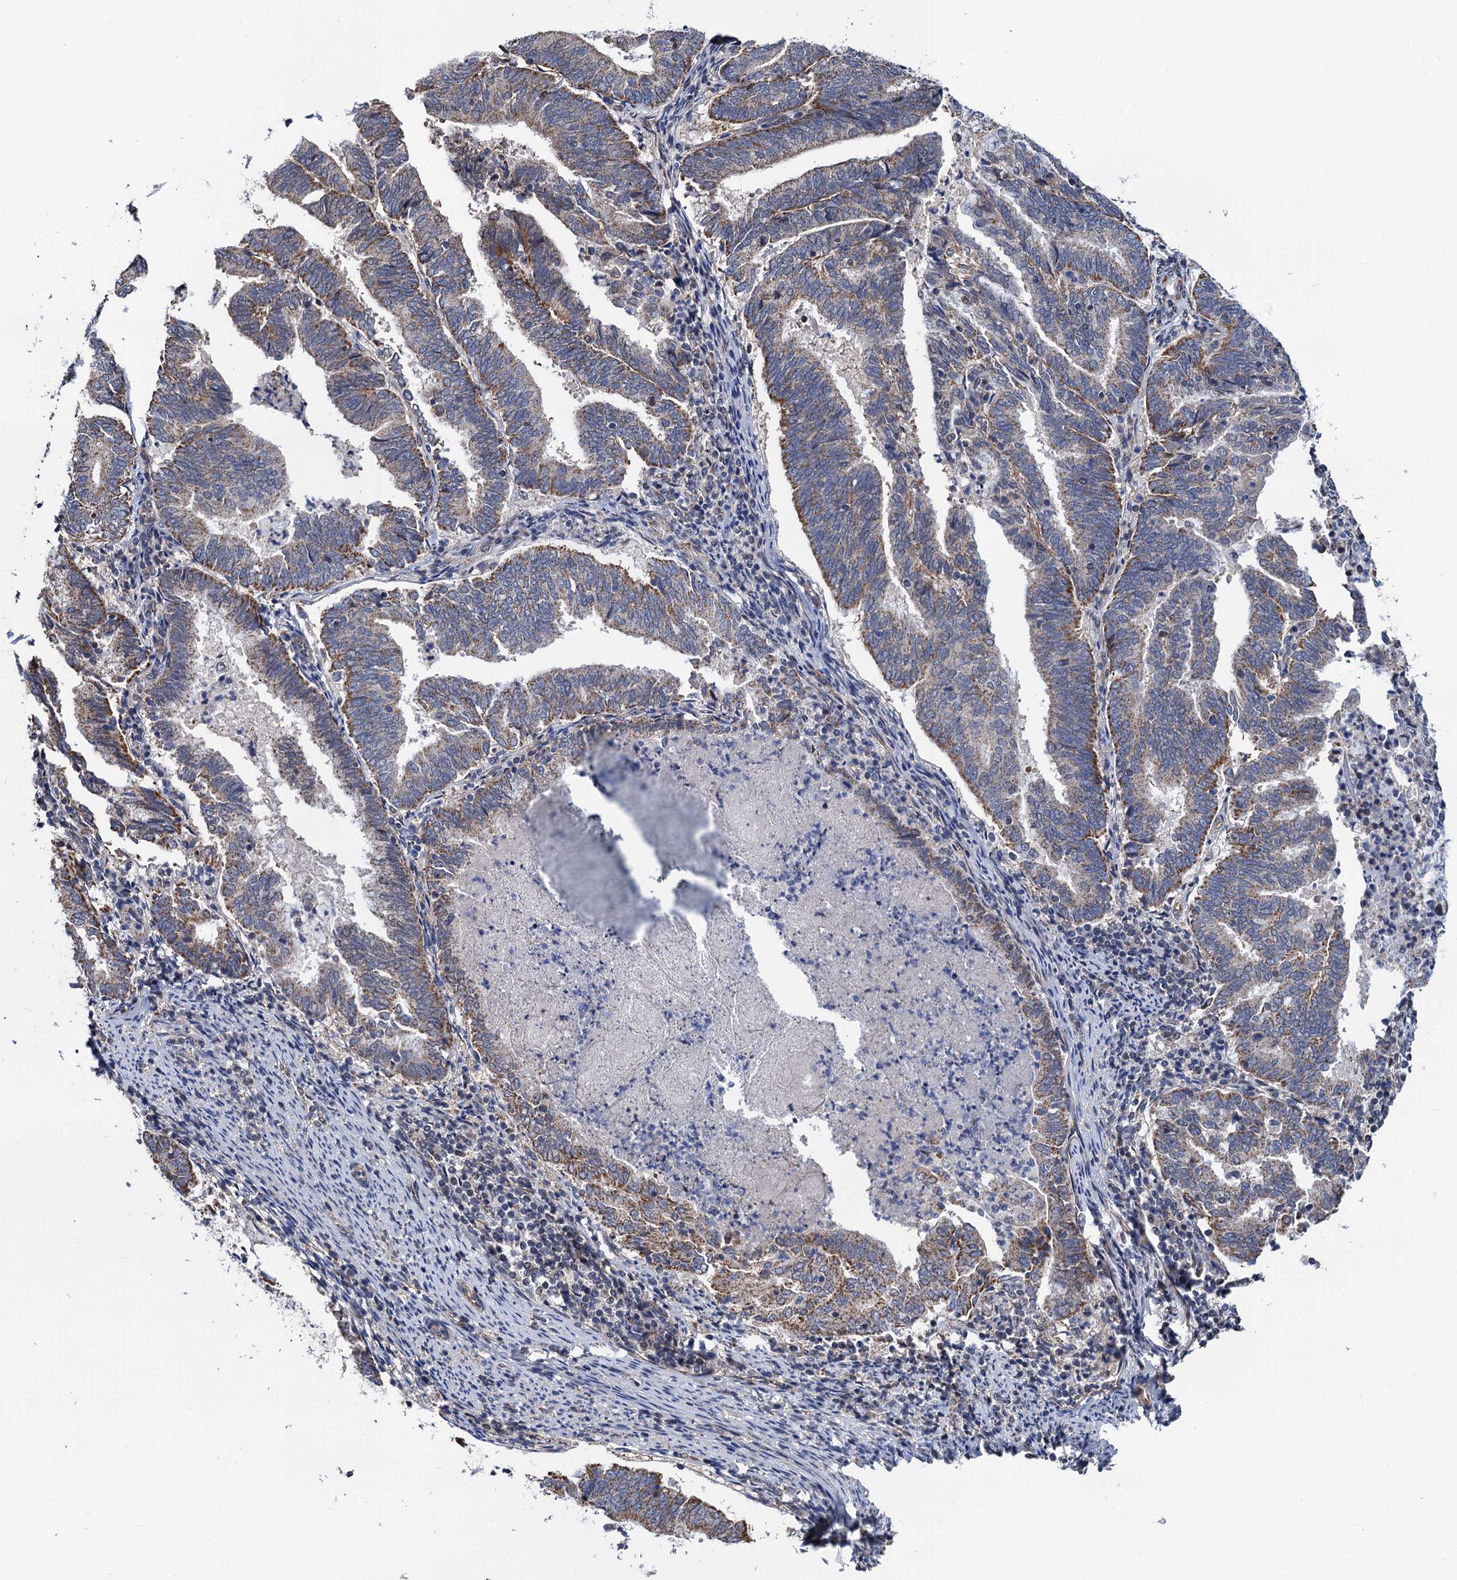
{"staining": {"intensity": "moderate", "quantity": "25%-75%", "location": "cytoplasmic/membranous"}, "tissue": "endometrial cancer", "cell_type": "Tumor cells", "image_type": "cancer", "snomed": [{"axis": "morphology", "description": "Adenocarcinoma, NOS"}, {"axis": "topography", "description": "Endometrium"}], "caption": "Moderate cytoplasmic/membranous protein positivity is appreciated in about 25%-75% of tumor cells in endometrial adenocarcinoma.", "gene": "PTCD3", "patient": {"sex": "female", "age": 80}}